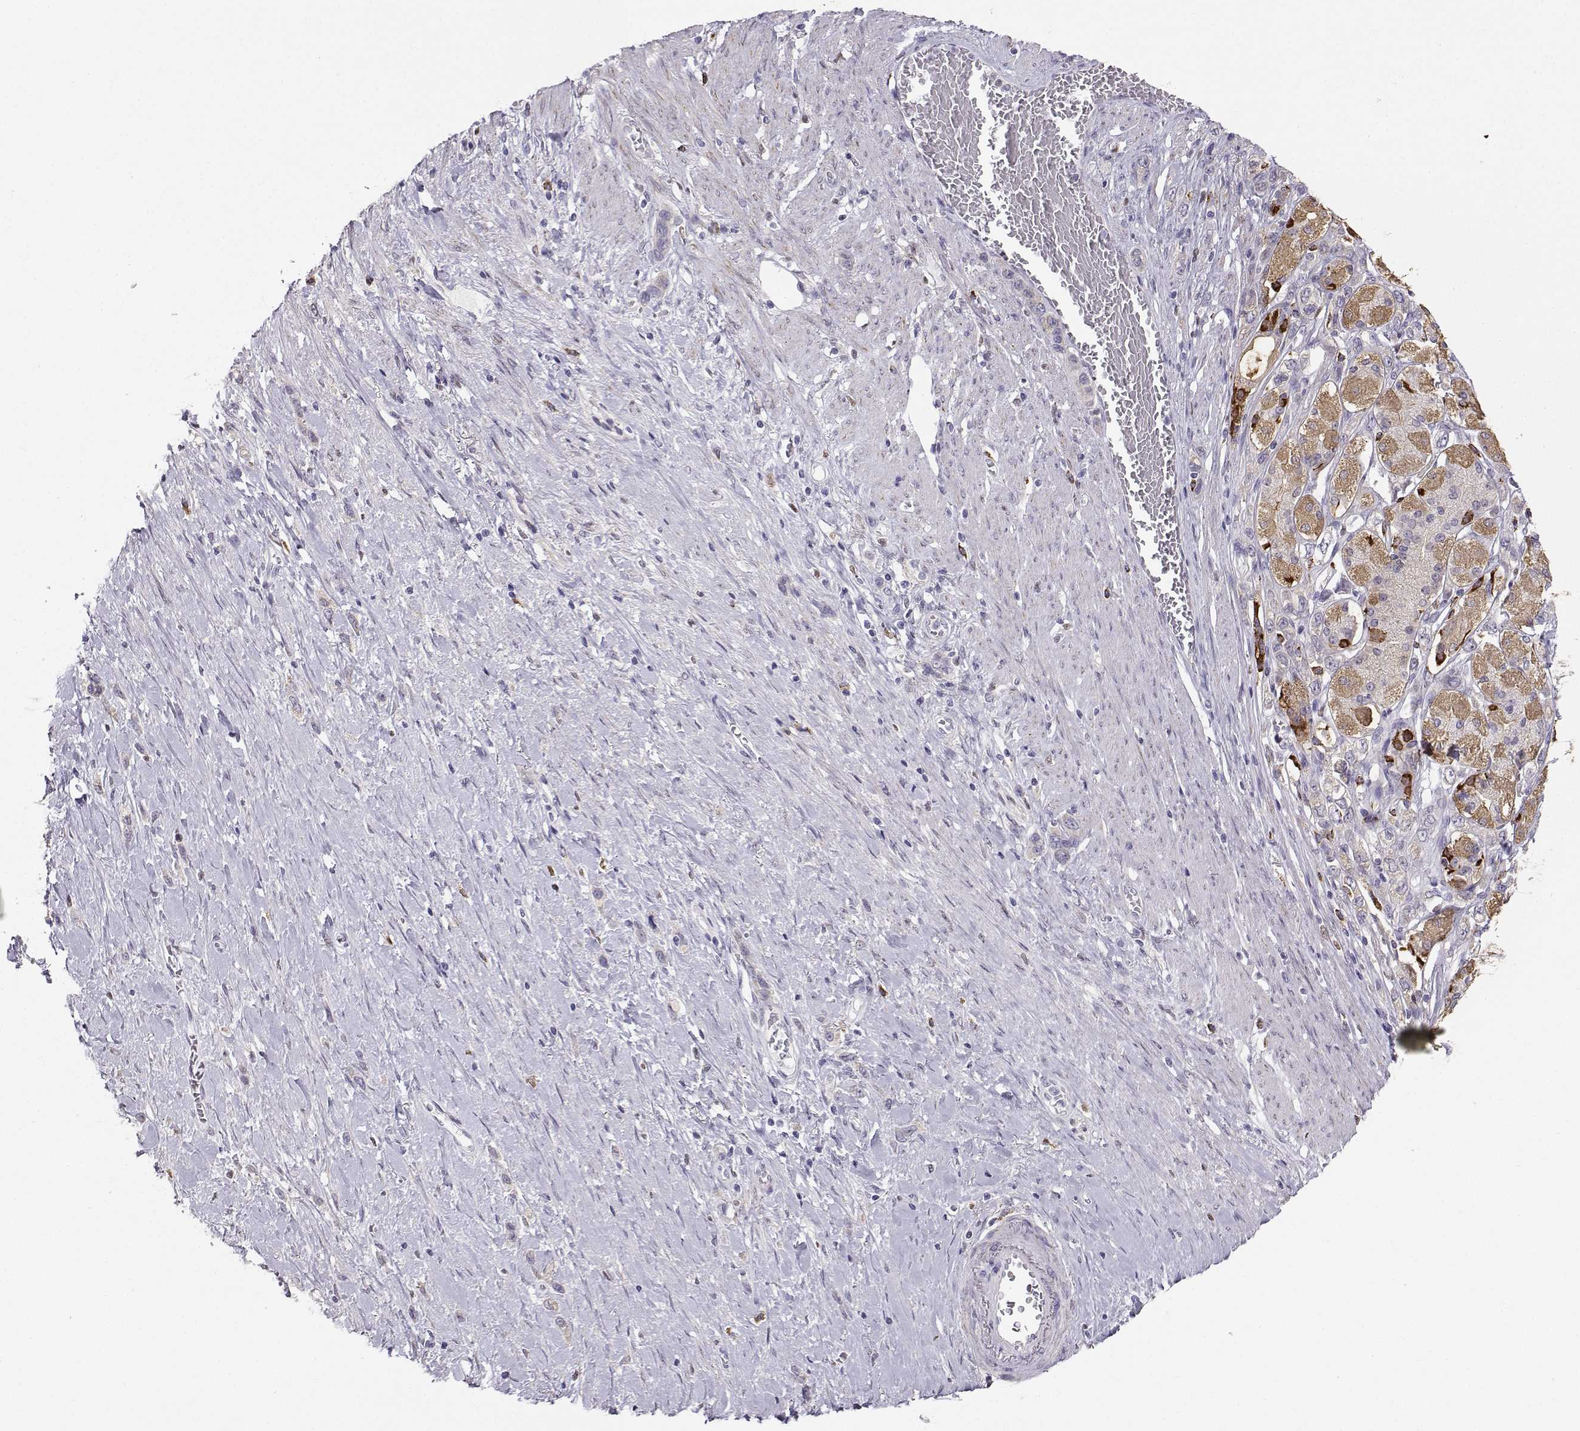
{"staining": {"intensity": "negative", "quantity": "none", "location": "none"}, "tissue": "stomach cancer", "cell_type": "Tumor cells", "image_type": "cancer", "snomed": [{"axis": "morphology", "description": "Normal tissue, NOS"}, {"axis": "morphology", "description": "Adenocarcinoma, NOS"}, {"axis": "morphology", "description": "Adenocarcinoma, High grade"}, {"axis": "topography", "description": "Stomach, upper"}, {"axis": "topography", "description": "Stomach"}], "caption": "A micrograph of stomach adenocarcinoma stained for a protein demonstrates no brown staining in tumor cells. (Immunohistochemistry (ihc), brightfield microscopy, high magnification).", "gene": "DCLK3", "patient": {"sex": "female", "age": 65}}